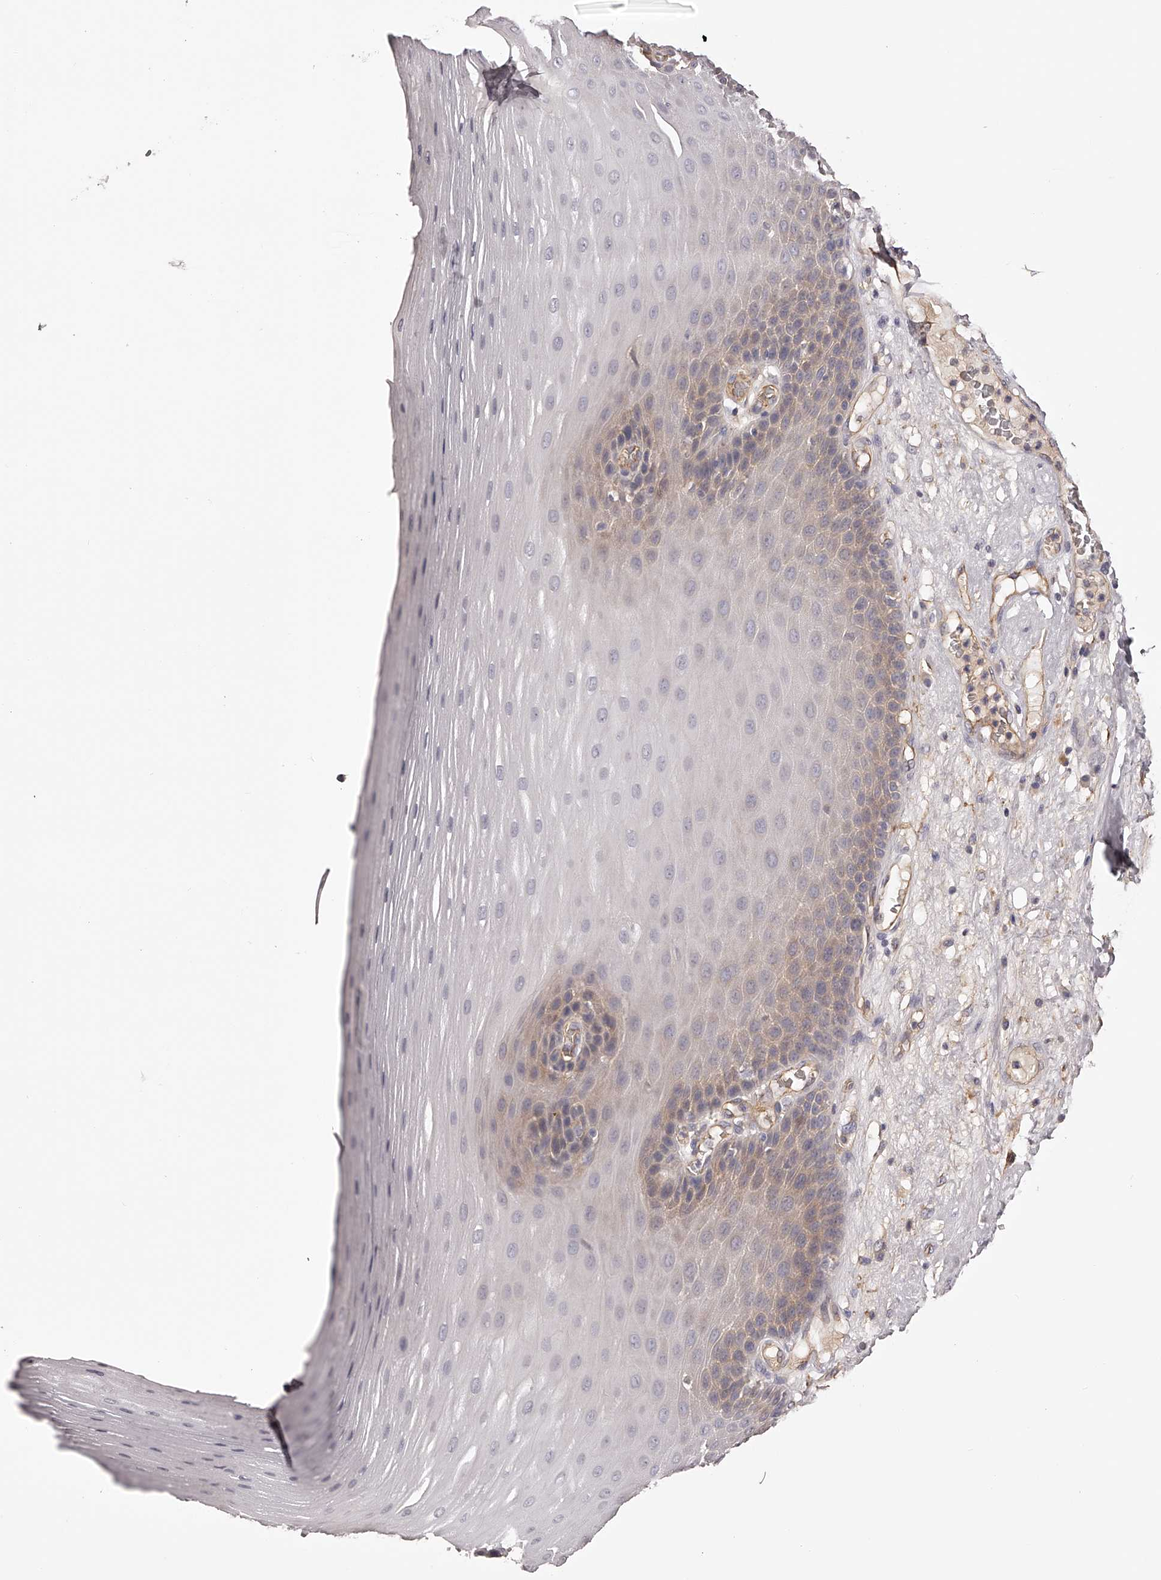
{"staining": {"intensity": "moderate", "quantity": "<25%", "location": "cytoplasmic/membranous"}, "tissue": "esophagus", "cell_type": "Squamous epithelial cells", "image_type": "normal", "snomed": [{"axis": "morphology", "description": "Normal tissue, NOS"}, {"axis": "topography", "description": "Esophagus"}], "caption": "Immunohistochemistry photomicrograph of normal esophagus stained for a protein (brown), which exhibits low levels of moderate cytoplasmic/membranous staining in approximately <25% of squamous epithelial cells.", "gene": "LTV1", "patient": {"sex": "male", "age": 62}}